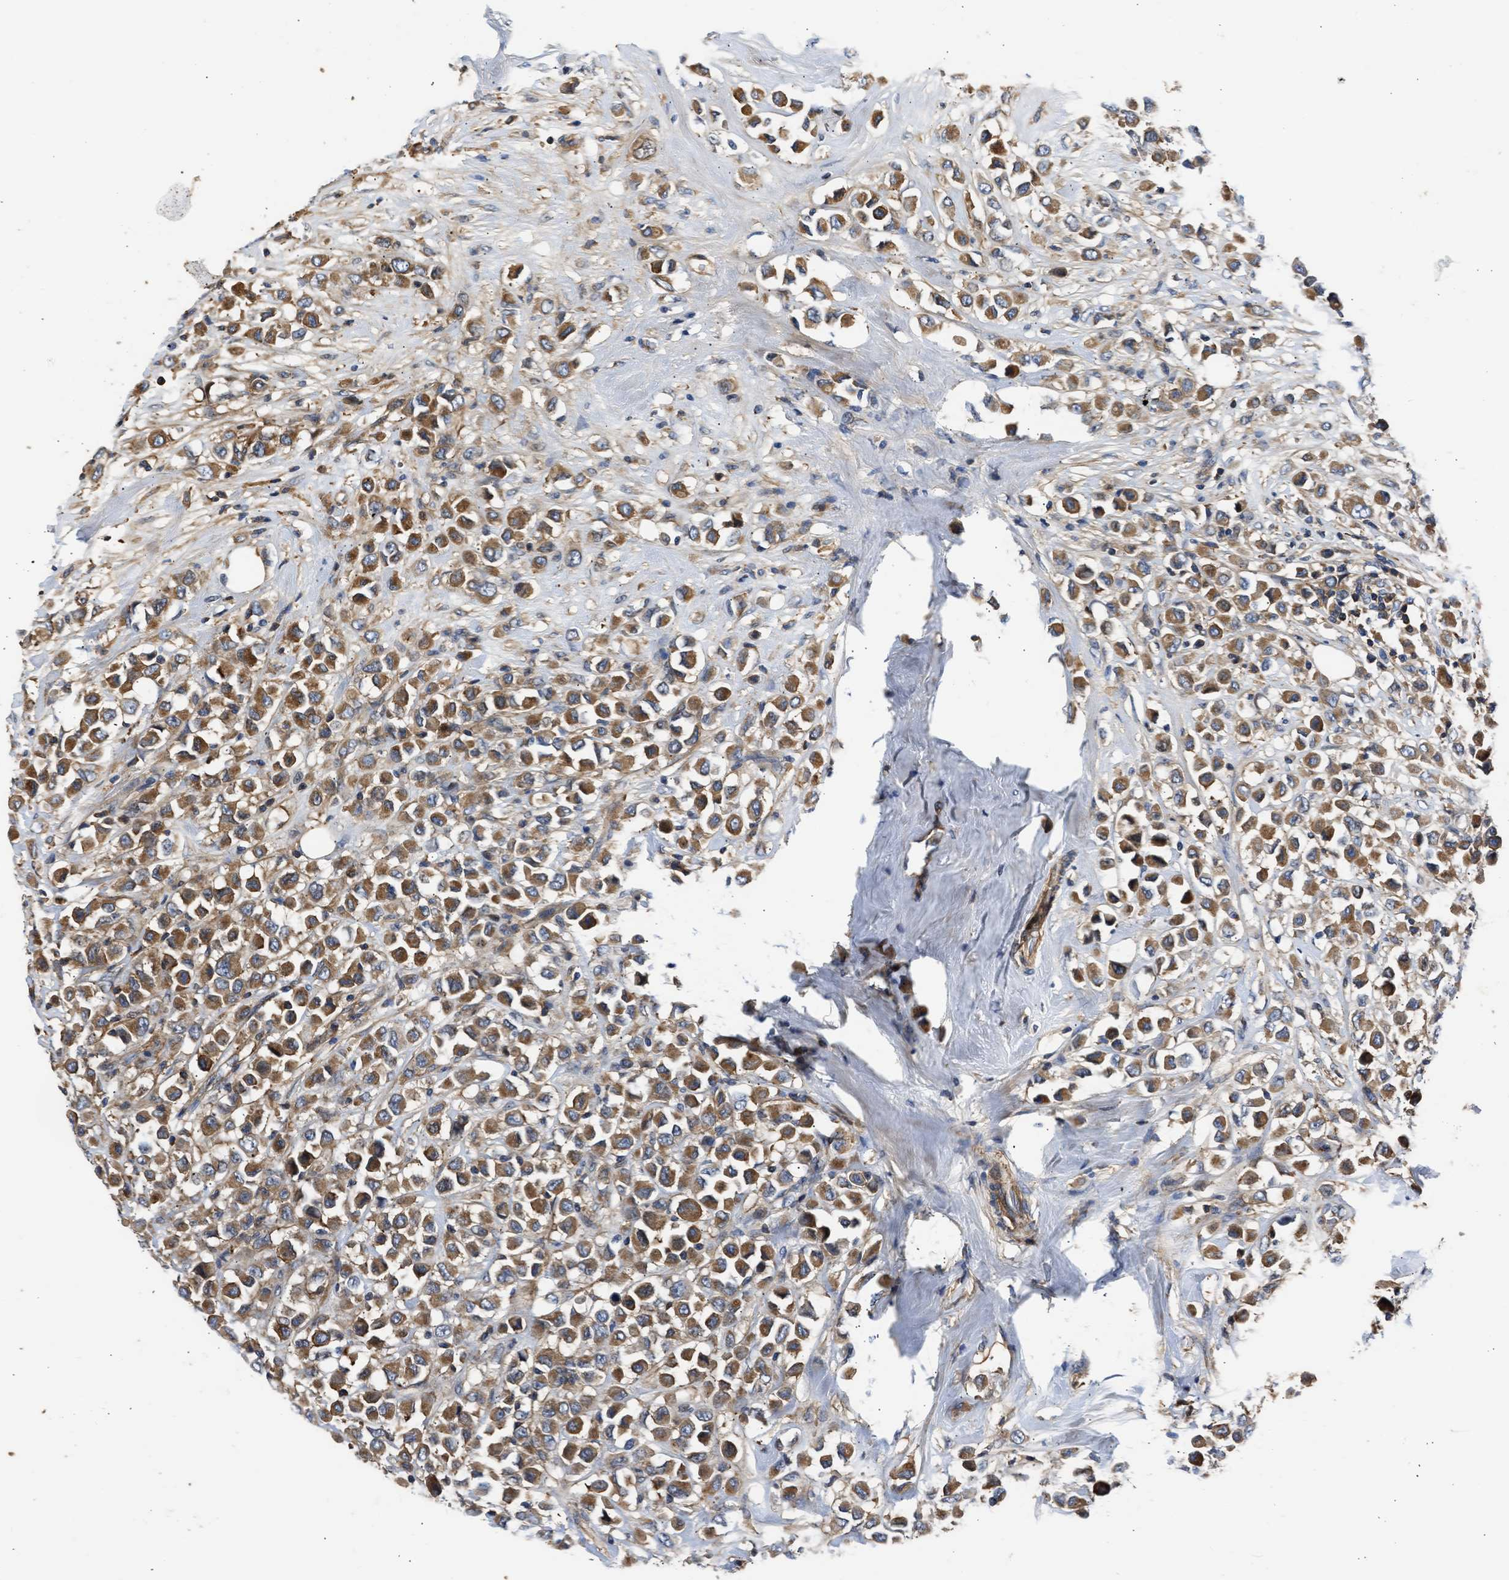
{"staining": {"intensity": "moderate", "quantity": ">75%", "location": "cytoplasmic/membranous"}, "tissue": "breast cancer", "cell_type": "Tumor cells", "image_type": "cancer", "snomed": [{"axis": "morphology", "description": "Duct carcinoma"}, {"axis": "topography", "description": "Breast"}], "caption": "A high-resolution image shows IHC staining of breast invasive ductal carcinoma, which displays moderate cytoplasmic/membranous expression in about >75% of tumor cells.", "gene": "MAS1L", "patient": {"sex": "female", "age": 61}}